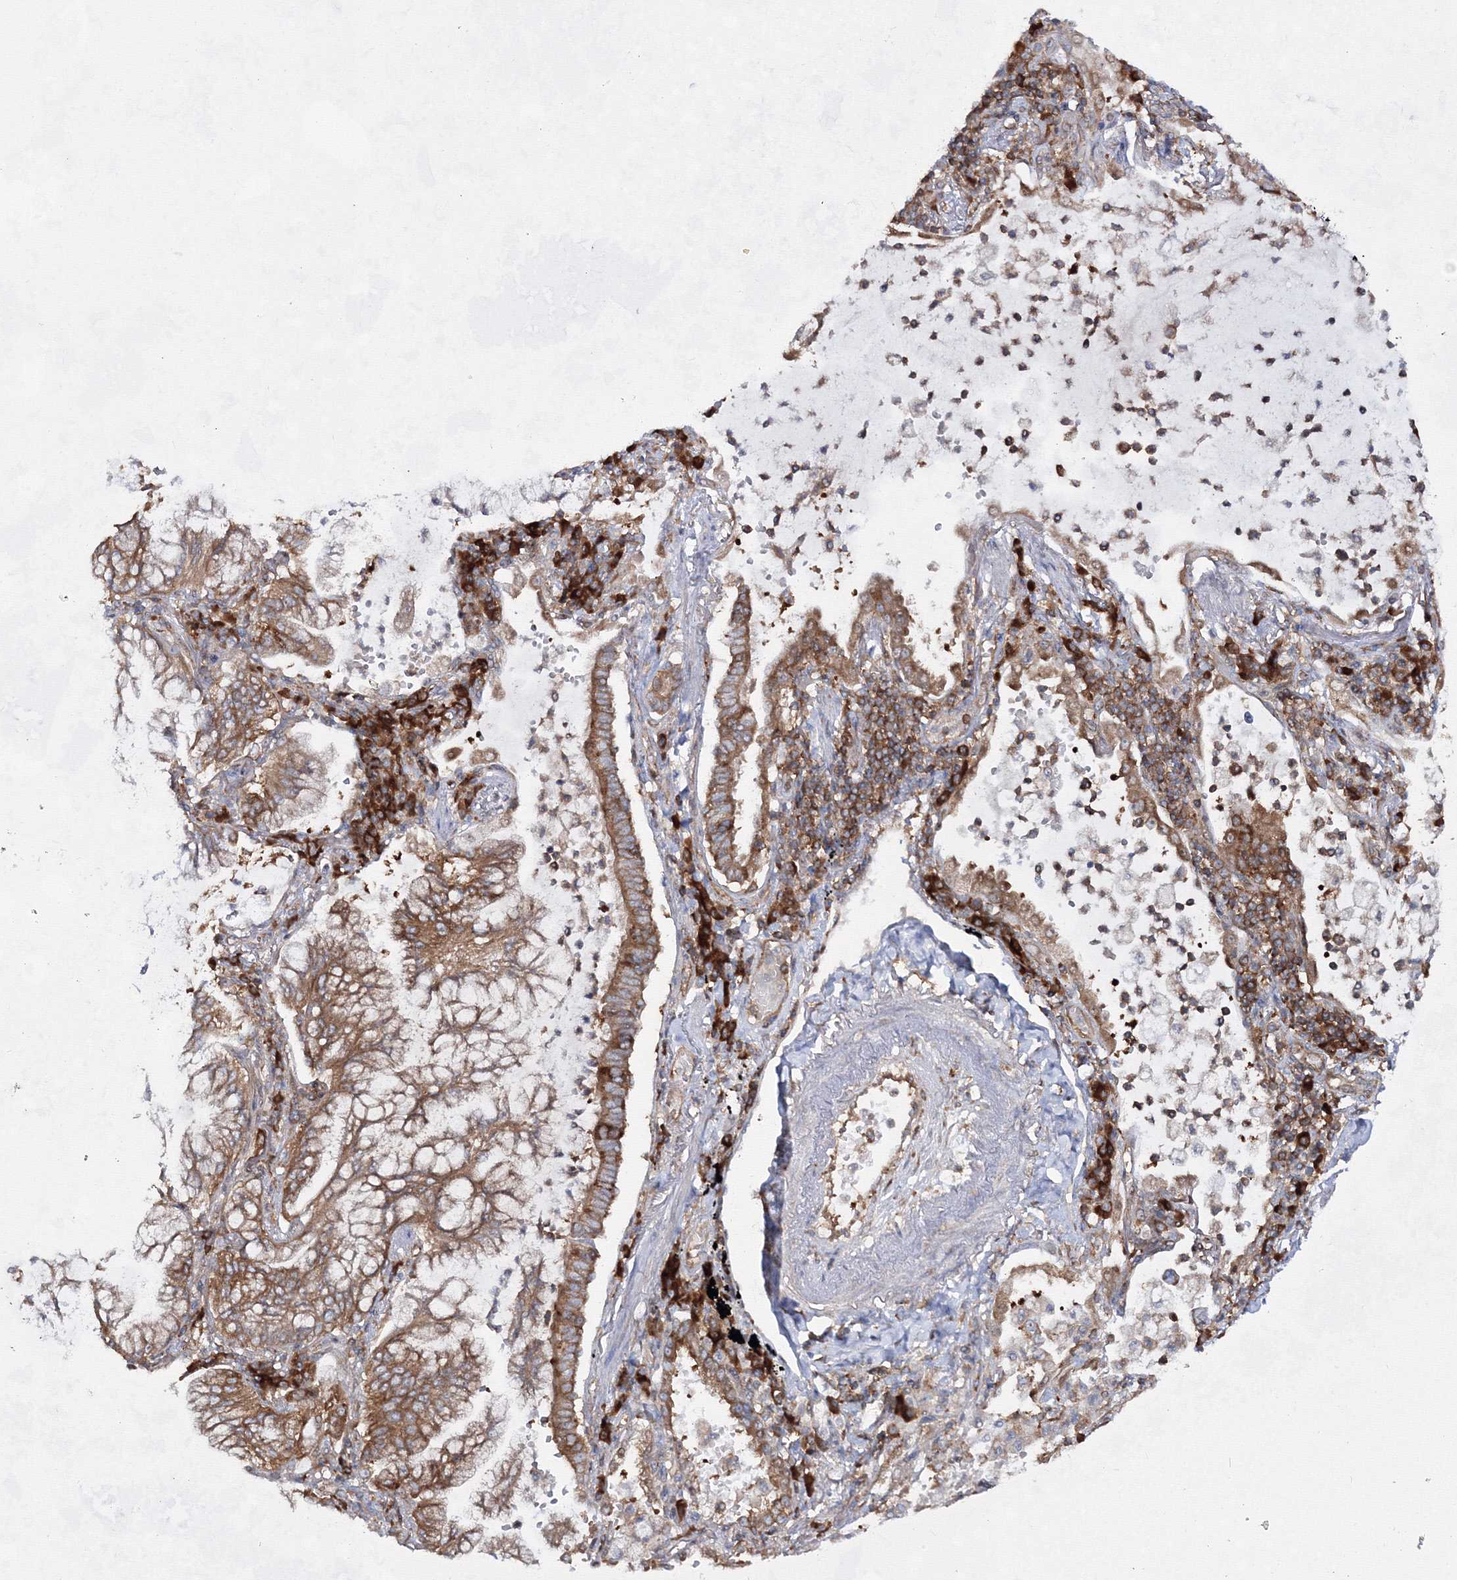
{"staining": {"intensity": "moderate", "quantity": ">75%", "location": "cytoplasmic/membranous"}, "tissue": "lung cancer", "cell_type": "Tumor cells", "image_type": "cancer", "snomed": [{"axis": "morphology", "description": "Adenocarcinoma, NOS"}, {"axis": "topography", "description": "Lung"}], "caption": "Moderate cytoplasmic/membranous protein expression is appreciated in about >75% of tumor cells in lung adenocarcinoma.", "gene": "HARS1", "patient": {"sex": "female", "age": 70}}